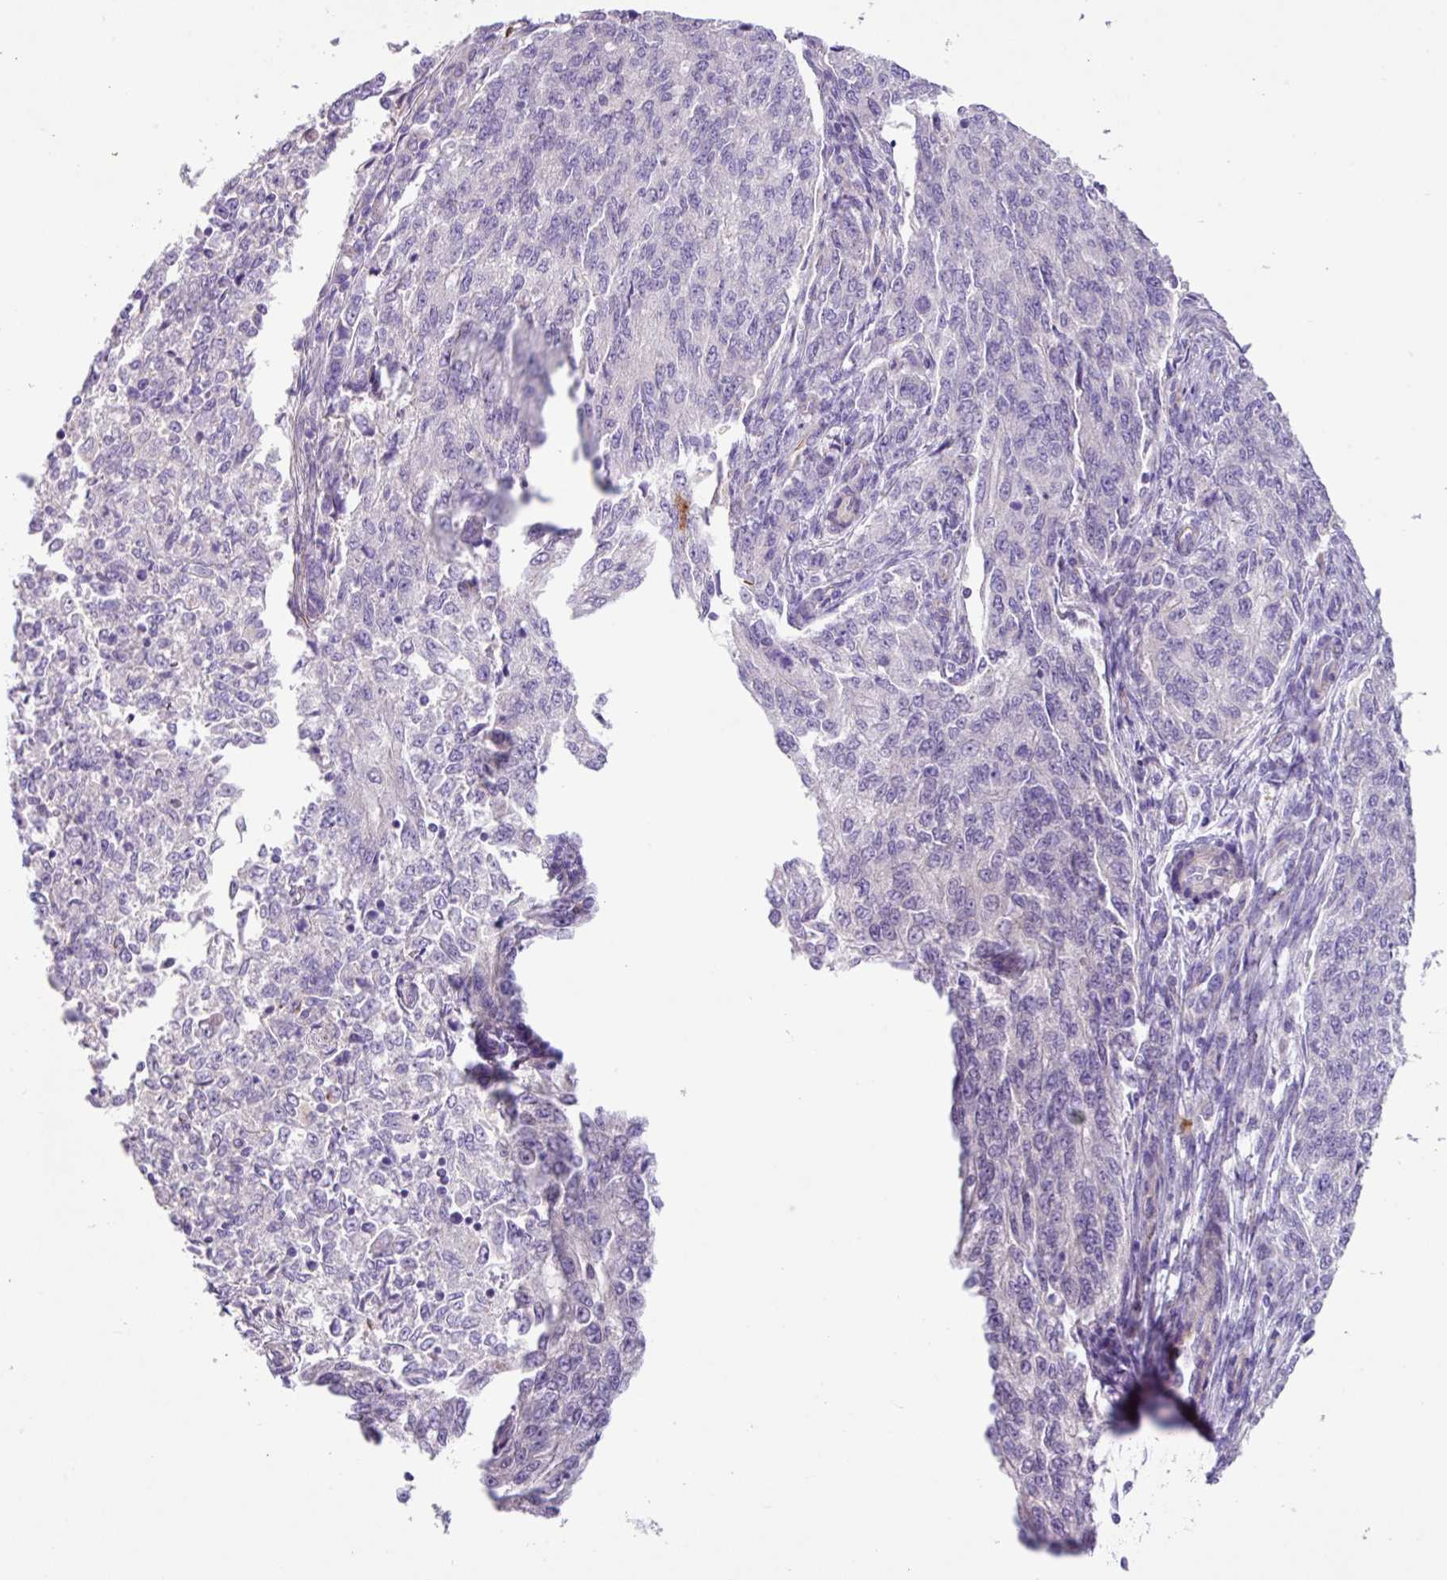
{"staining": {"intensity": "negative", "quantity": "none", "location": "none"}, "tissue": "endometrial cancer", "cell_type": "Tumor cells", "image_type": "cancer", "snomed": [{"axis": "morphology", "description": "Adenocarcinoma, NOS"}, {"axis": "topography", "description": "Endometrium"}], "caption": "DAB immunohistochemical staining of endometrial cancer (adenocarcinoma) reveals no significant expression in tumor cells. The staining was performed using DAB (3,3'-diaminobenzidine) to visualize the protein expression in brown, while the nuclei were stained in blue with hematoxylin (Magnification: 20x).", "gene": "MRM2", "patient": {"sex": "female", "age": 50}}